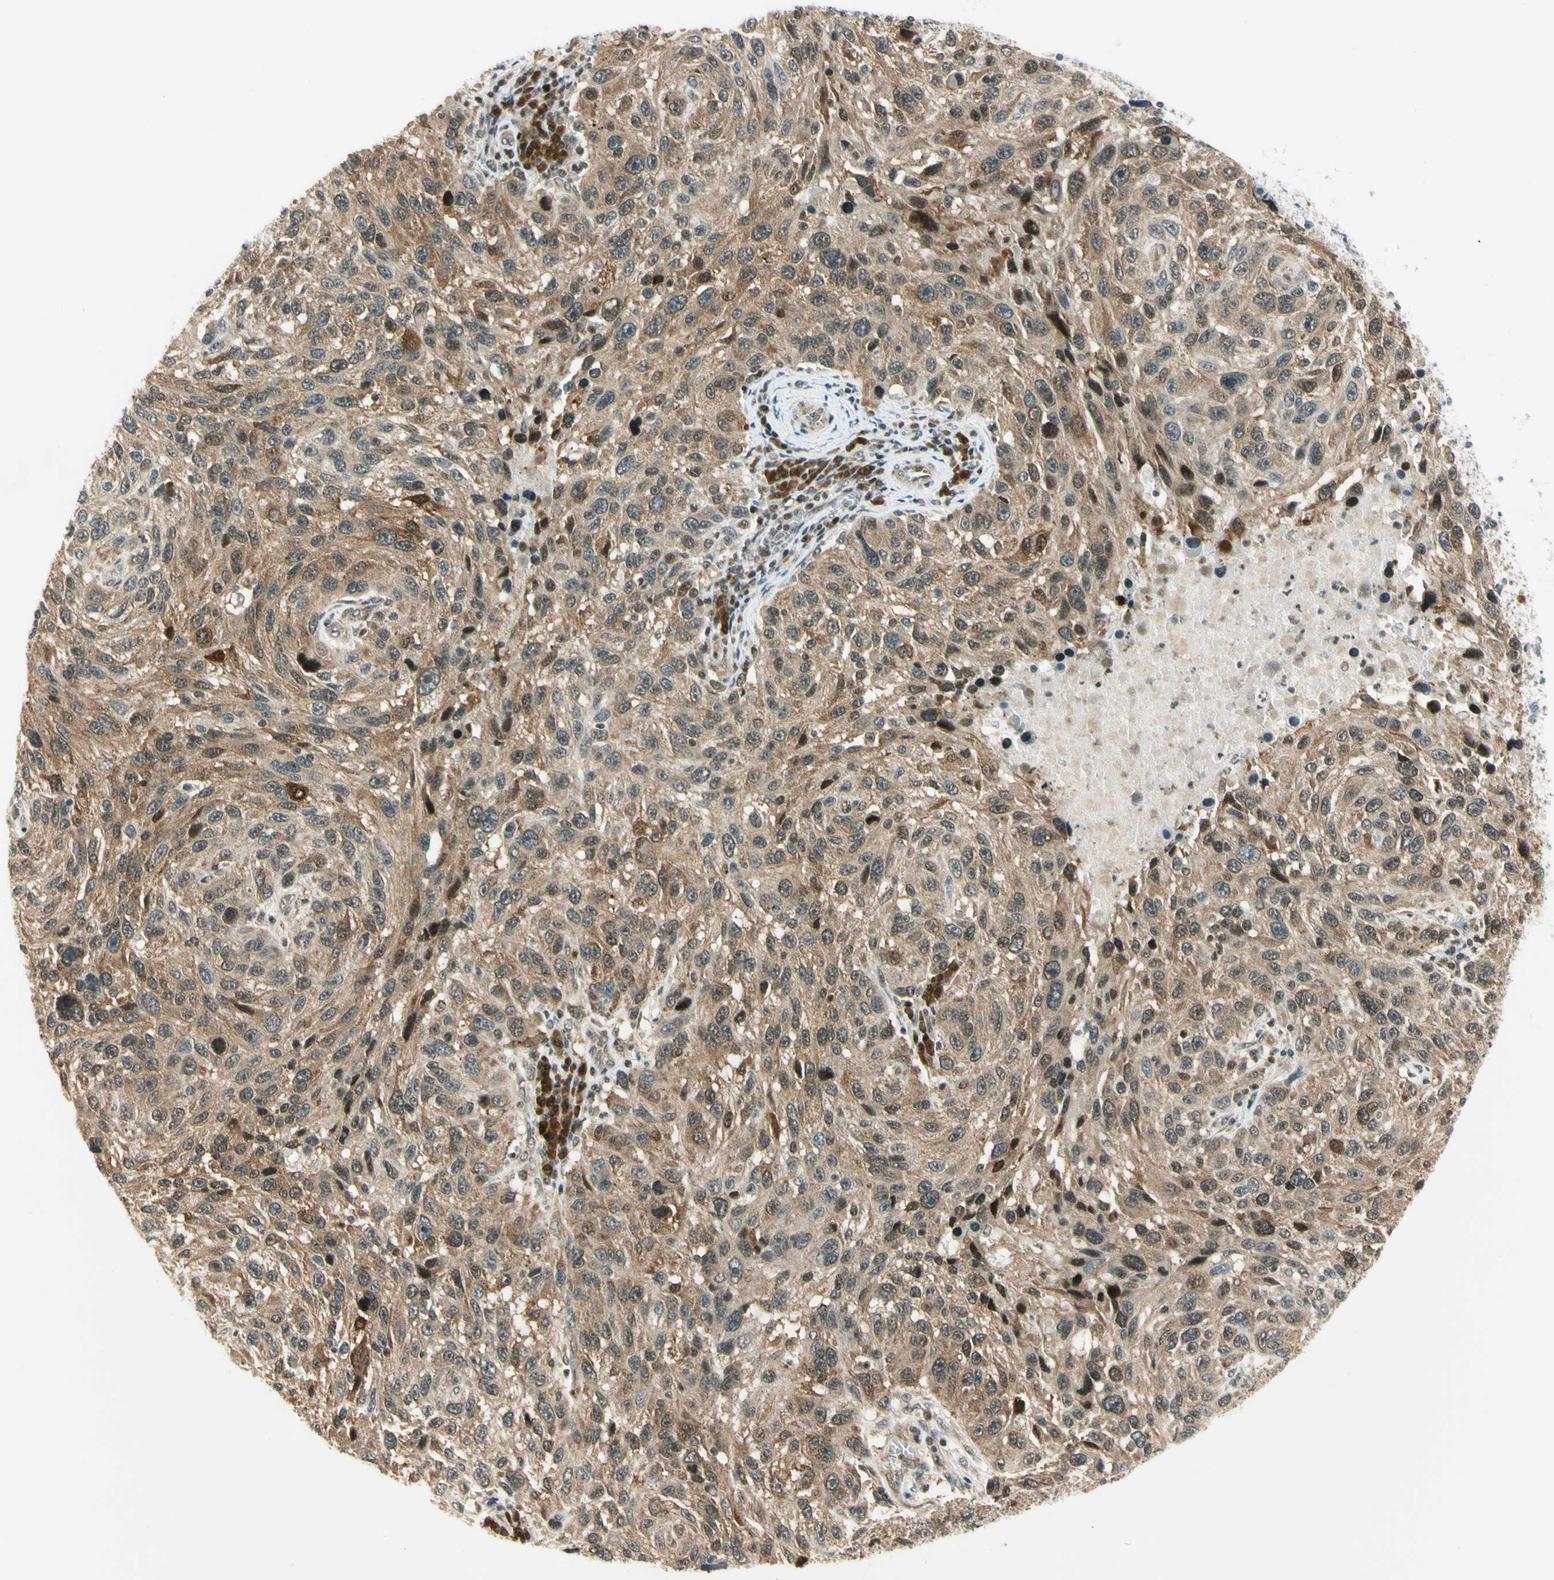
{"staining": {"intensity": "moderate", "quantity": ">75%", "location": "cytoplasmic/membranous"}, "tissue": "melanoma", "cell_type": "Tumor cells", "image_type": "cancer", "snomed": [{"axis": "morphology", "description": "Malignant melanoma, NOS"}, {"axis": "topography", "description": "Skin"}], "caption": "Brown immunohistochemical staining in malignant melanoma exhibits moderate cytoplasmic/membranous expression in about >75% of tumor cells. (Stains: DAB (3,3'-diaminobenzidine) in brown, nuclei in blue, Microscopy: brightfield microscopy at high magnification).", "gene": "TPT1", "patient": {"sex": "male", "age": 53}}